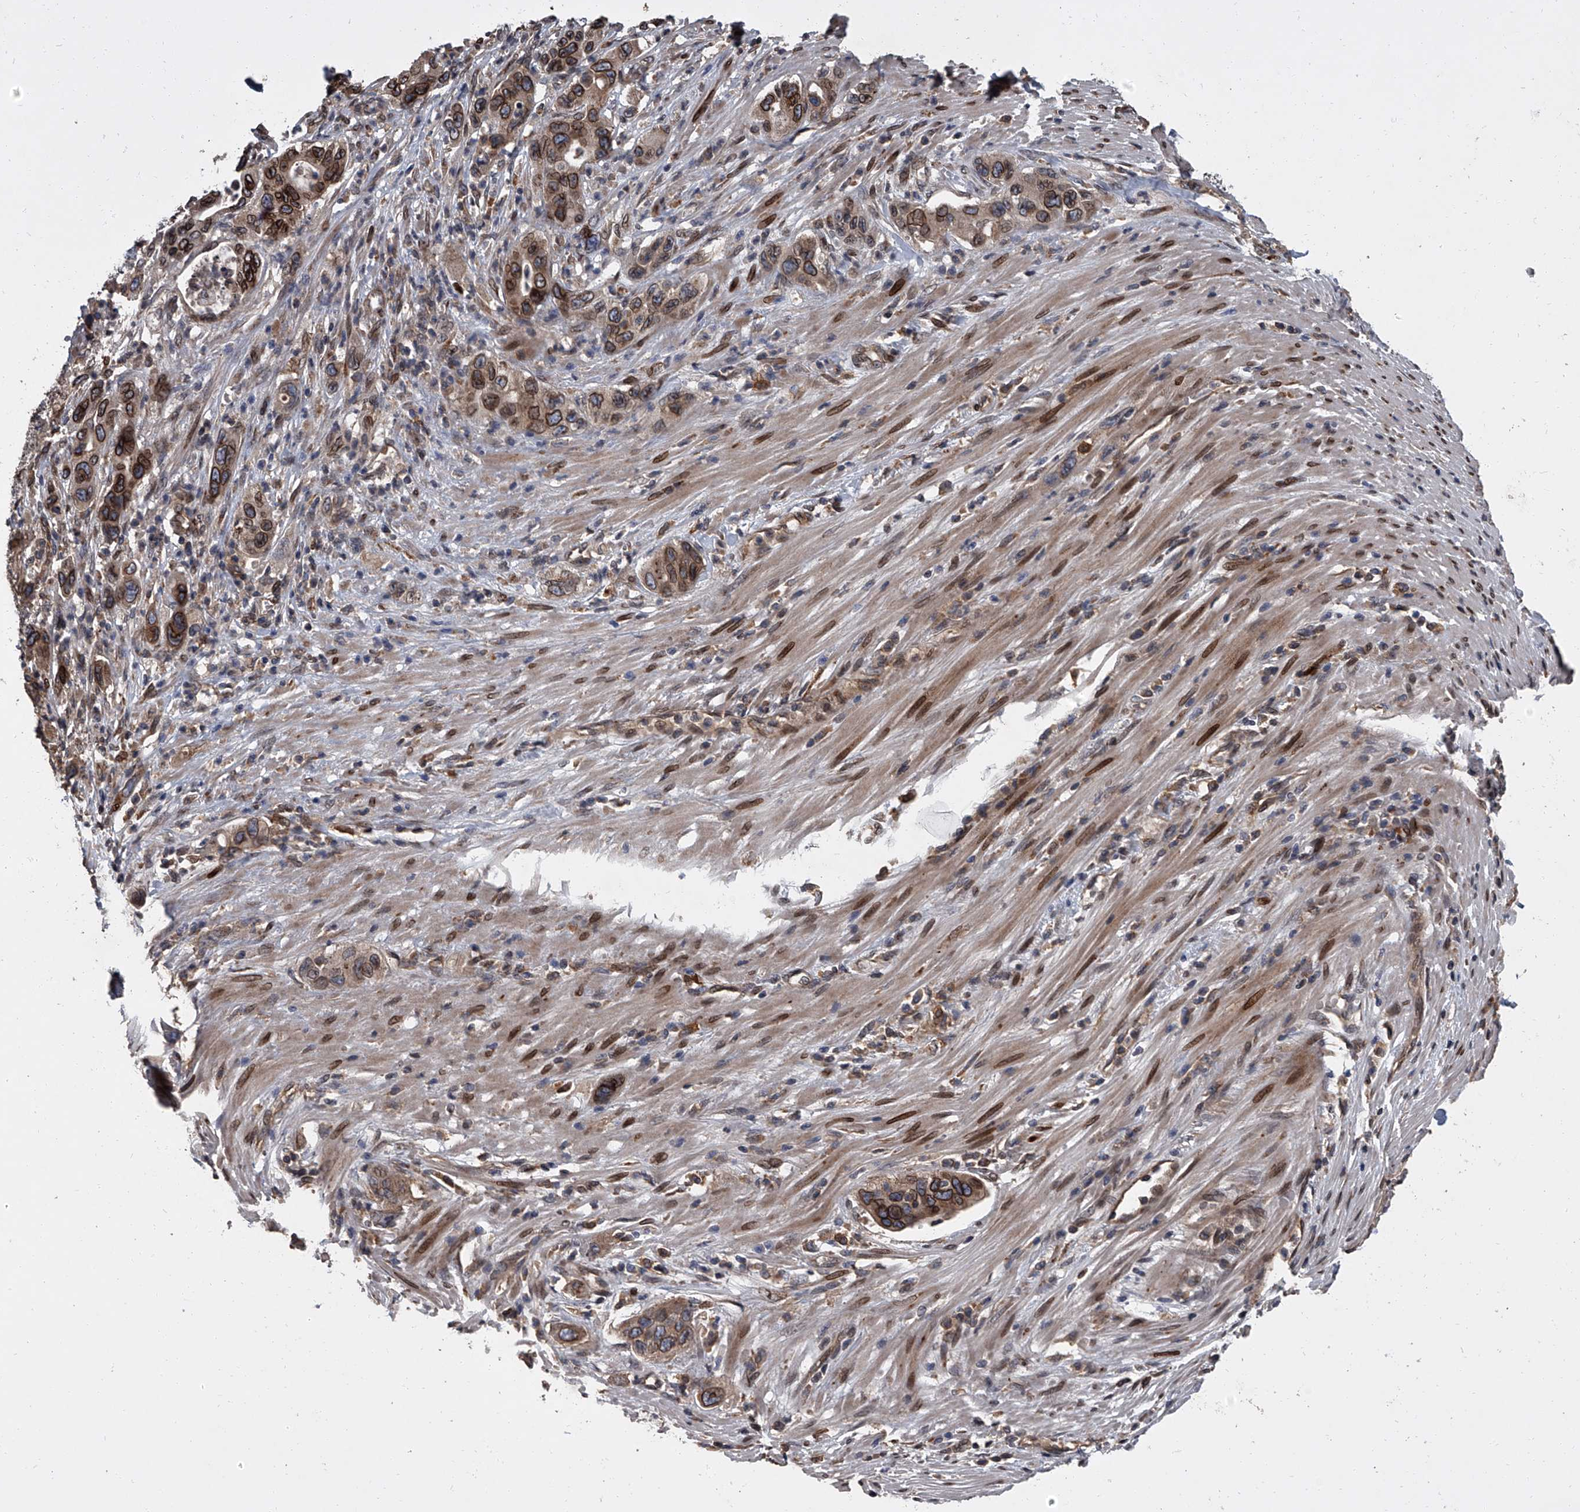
{"staining": {"intensity": "strong", "quantity": ">75%", "location": "cytoplasmic/membranous,nuclear"}, "tissue": "pancreatic cancer", "cell_type": "Tumor cells", "image_type": "cancer", "snomed": [{"axis": "morphology", "description": "Adenocarcinoma, NOS"}, {"axis": "topography", "description": "Pancreas"}], "caption": "Human pancreatic adenocarcinoma stained with a brown dye displays strong cytoplasmic/membranous and nuclear positive positivity in about >75% of tumor cells.", "gene": "LRRC8C", "patient": {"sex": "female", "age": 71}}